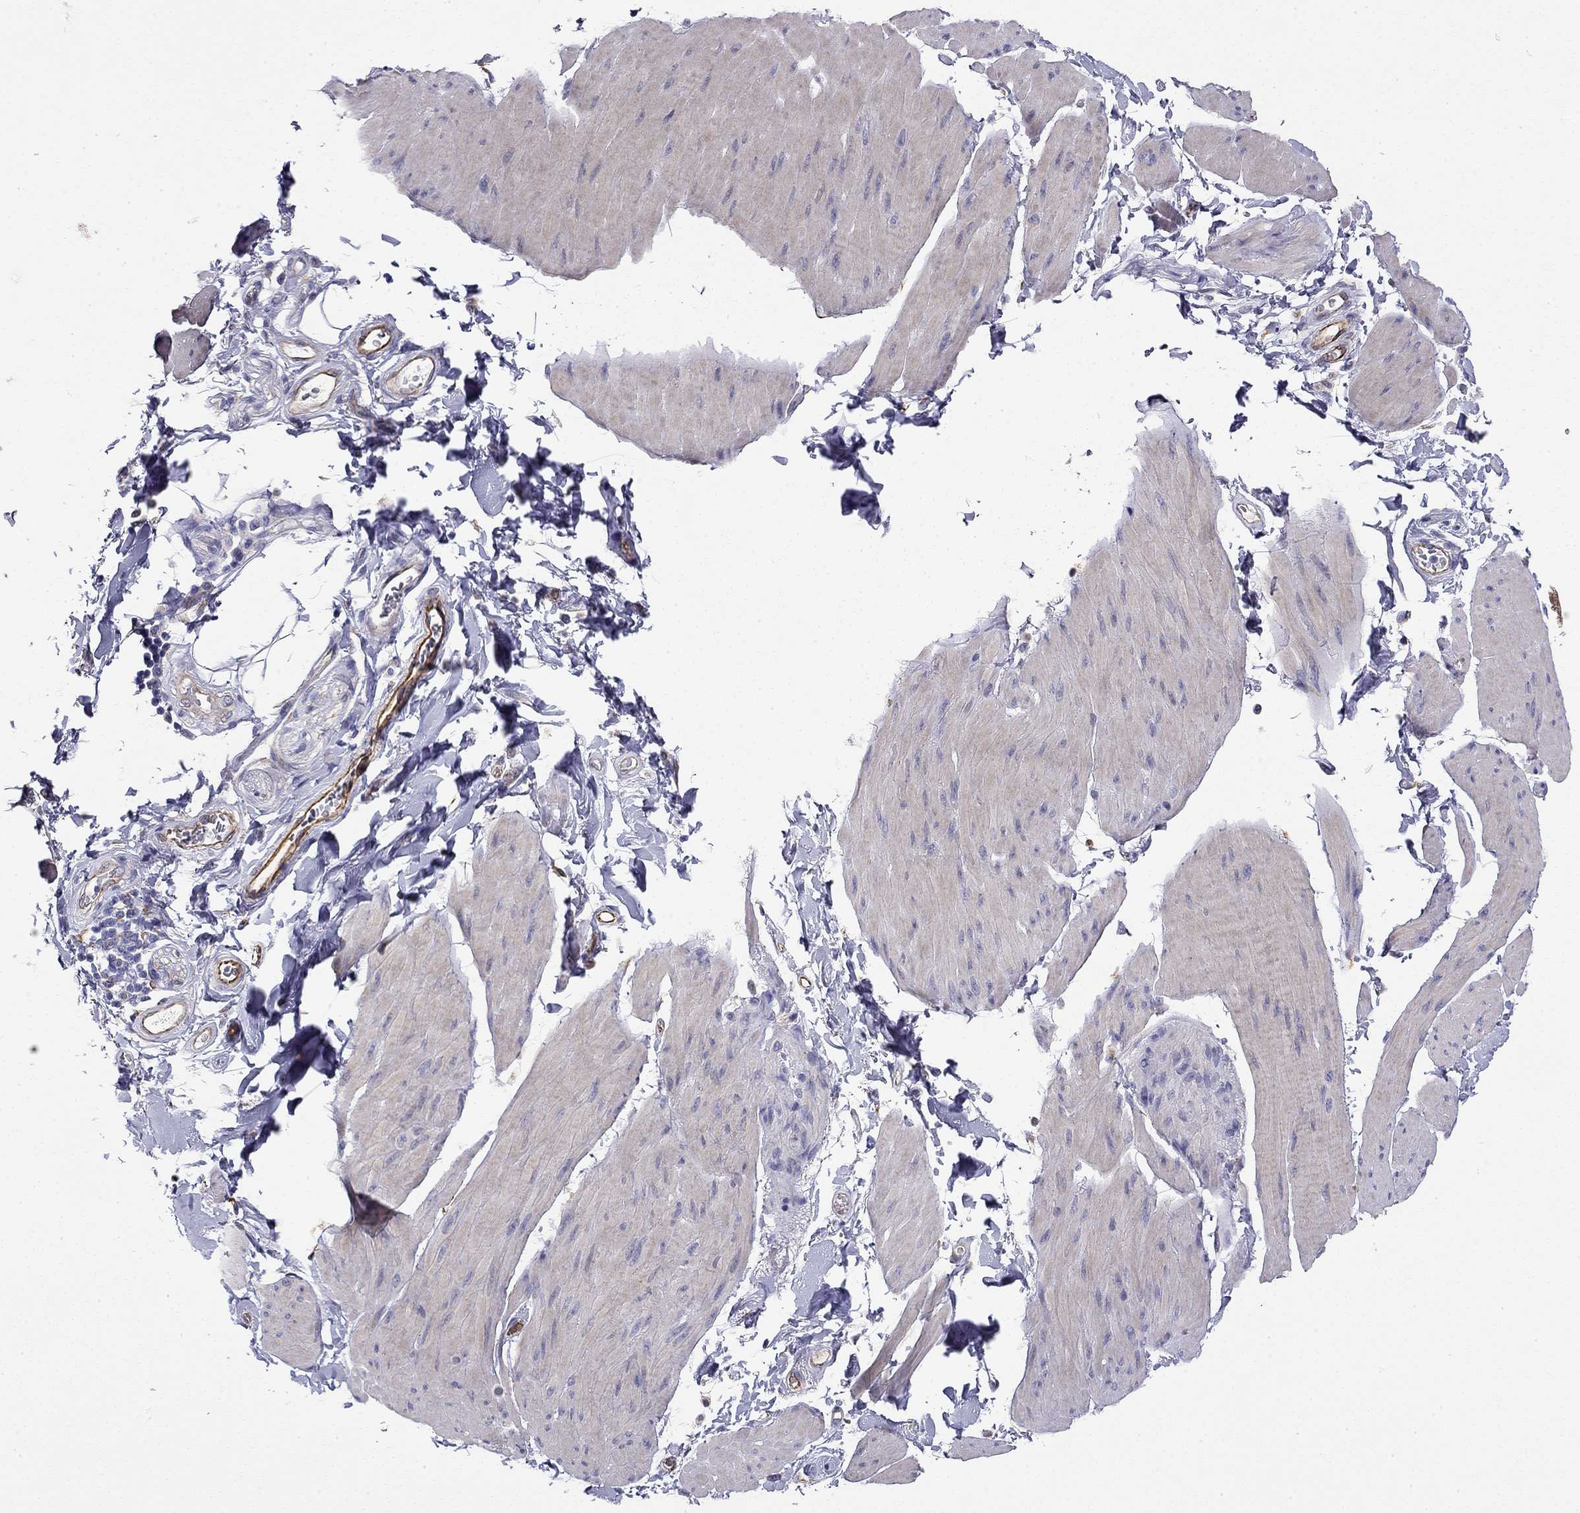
{"staining": {"intensity": "negative", "quantity": "none", "location": "none"}, "tissue": "smooth muscle", "cell_type": "Smooth muscle cells", "image_type": "normal", "snomed": [{"axis": "morphology", "description": "Normal tissue, NOS"}, {"axis": "topography", "description": "Adipose tissue"}, {"axis": "topography", "description": "Smooth muscle"}, {"axis": "topography", "description": "Peripheral nerve tissue"}], "caption": "Immunohistochemistry (IHC) image of benign smooth muscle stained for a protein (brown), which exhibits no expression in smooth muscle cells. (Brightfield microscopy of DAB (3,3'-diaminobenzidine) IHC at high magnification).", "gene": "RTL1", "patient": {"sex": "male", "age": 83}}